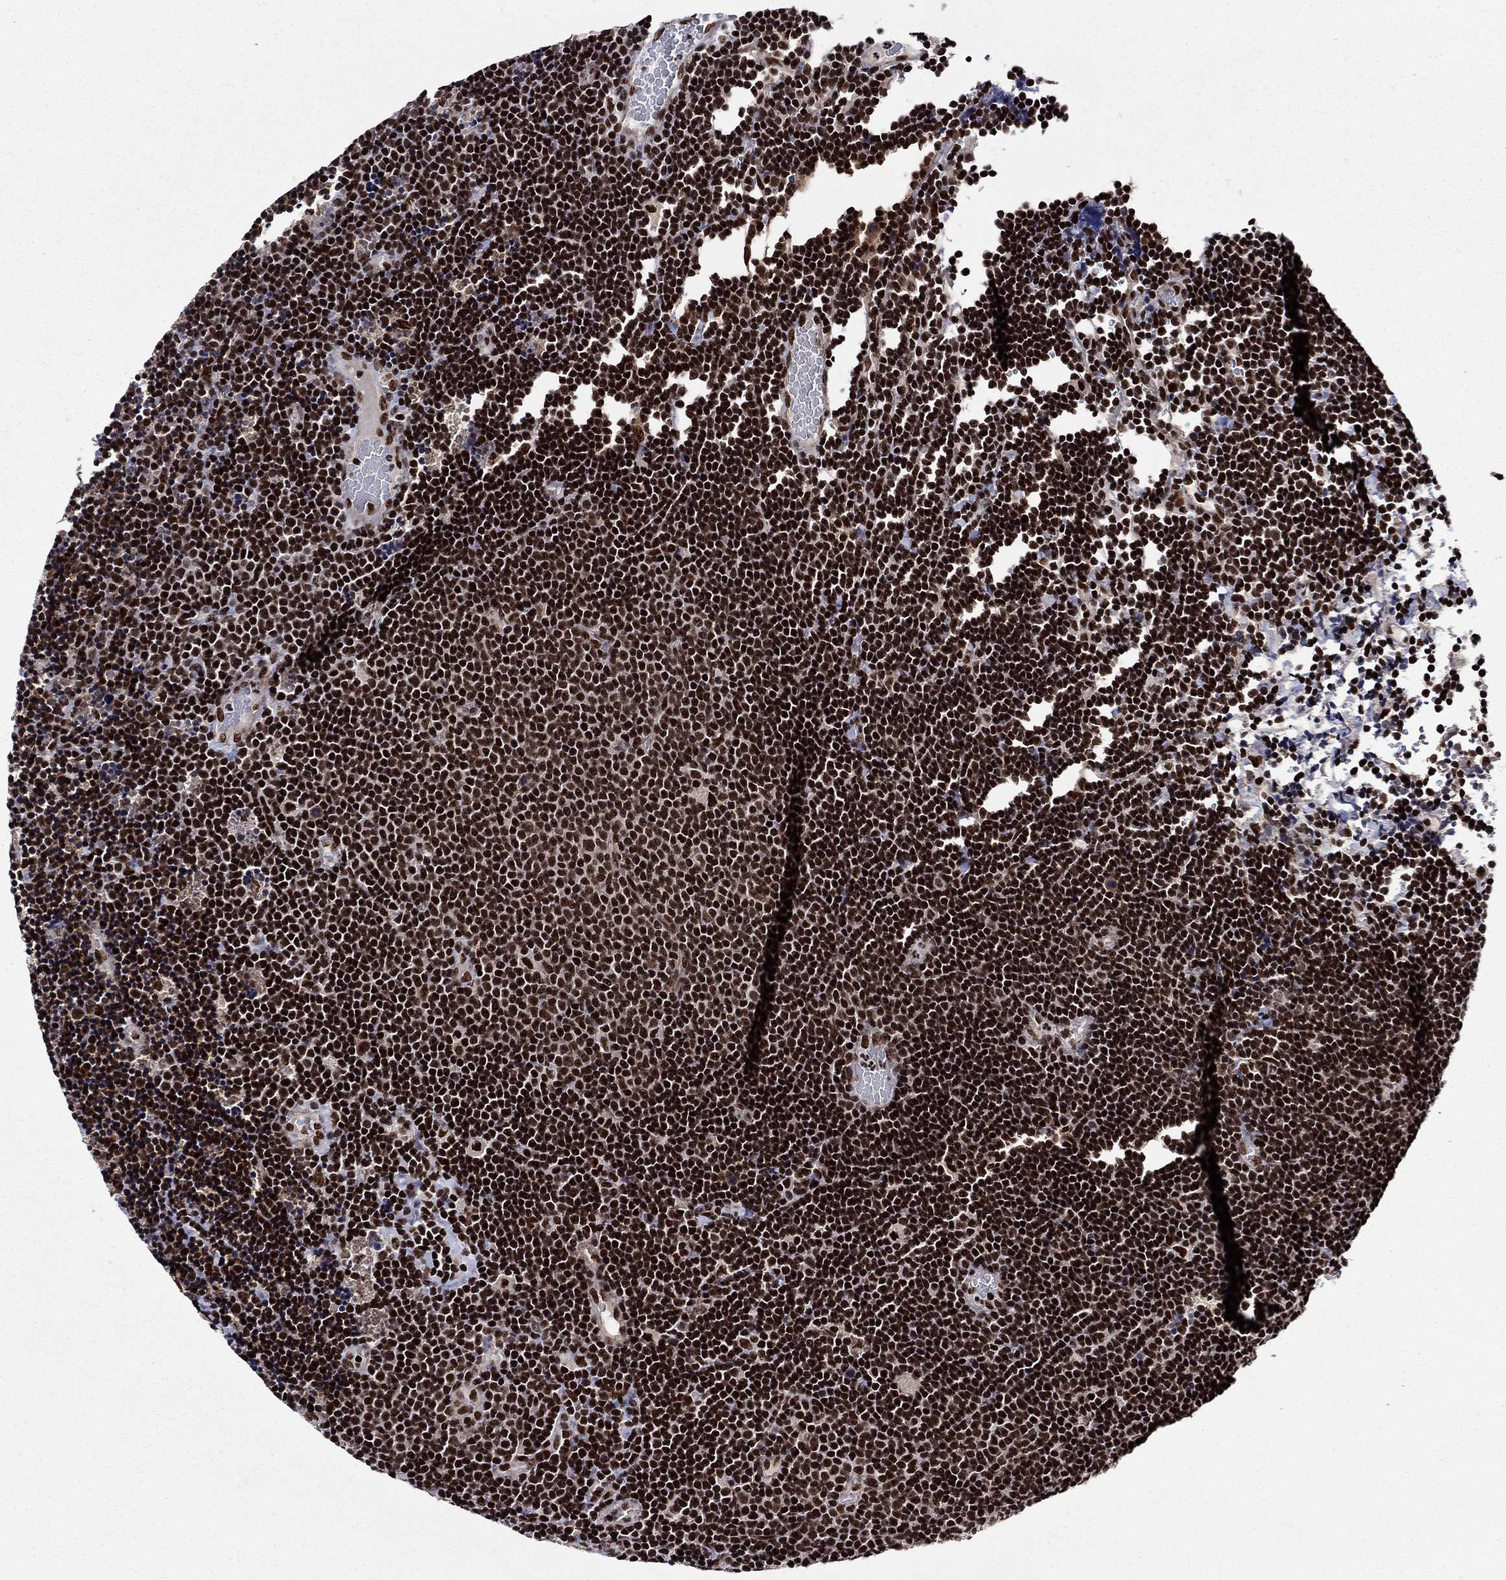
{"staining": {"intensity": "strong", "quantity": ">75%", "location": "nuclear"}, "tissue": "lymphoma", "cell_type": "Tumor cells", "image_type": "cancer", "snomed": [{"axis": "morphology", "description": "Malignant lymphoma, non-Hodgkin's type, Low grade"}, {"axis": "topography", "description": "Brain"}], "caption": "Human low-grade malignant lymphoma, non-Hodgkin's type stained with a protein marker demonstrates strong staining in tumor cells.", "gene": "RPRD1B", "patient": {"sex": "female", "age": 66}}